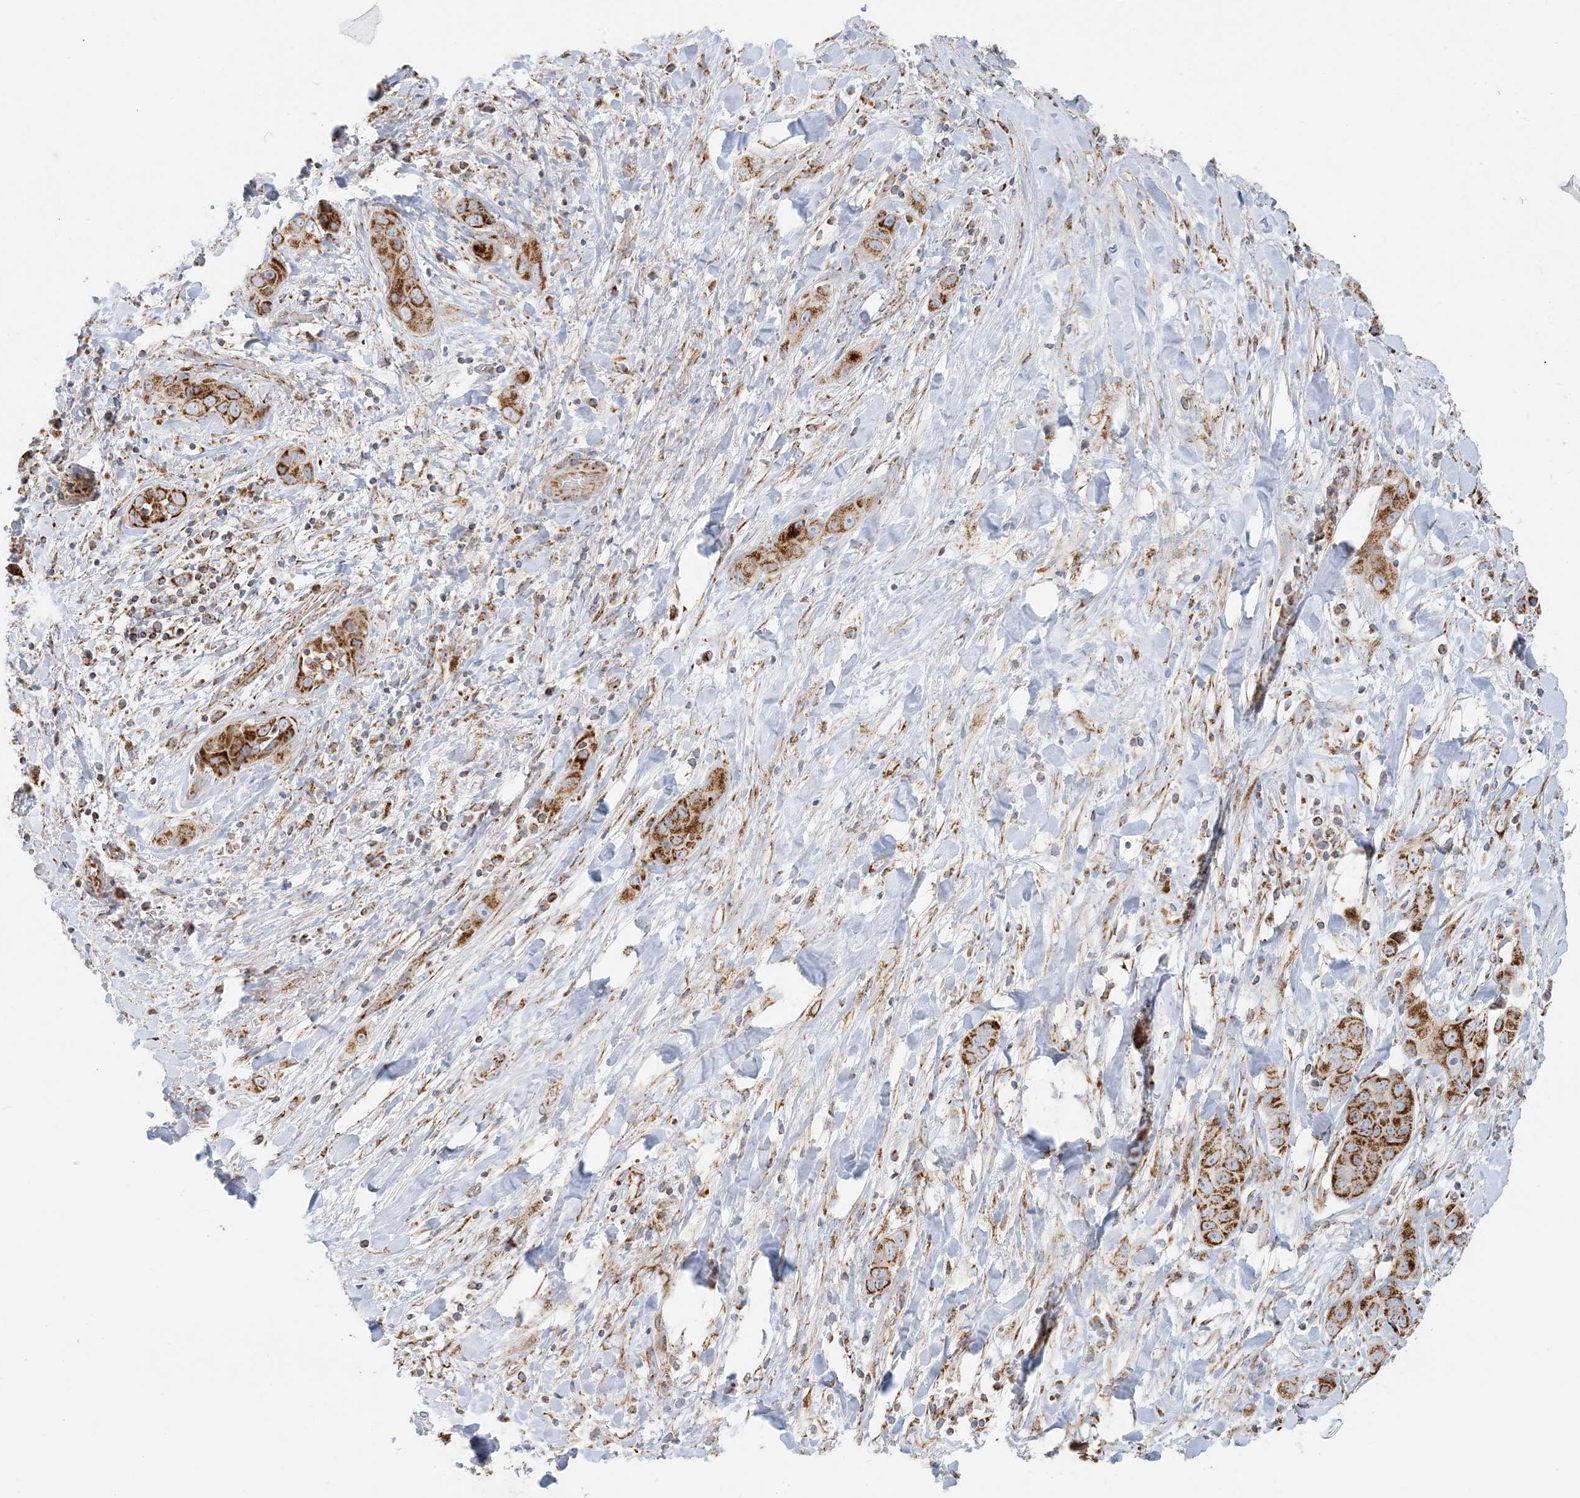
{"staining": {"intensity": "strong", "quantity": ">75%", "location": "cytoplasmic/membranous"}, "tissue": "liver cancer", "cell_type": "Tumor cells", "image_type": "cancer", "snomed": [{"axis": "morphology", "description": "Cholangiocarcinoma"}, {"axis": "topography", "description": "Liver"}], "caption": "Protein expression analysis of liver cholangiocarcinoma displays strong cytoplasmic/membranous staining in about >75% of tumor cells.", "gene": "COA3", "patient": {"sex": "female", "age": 52}}